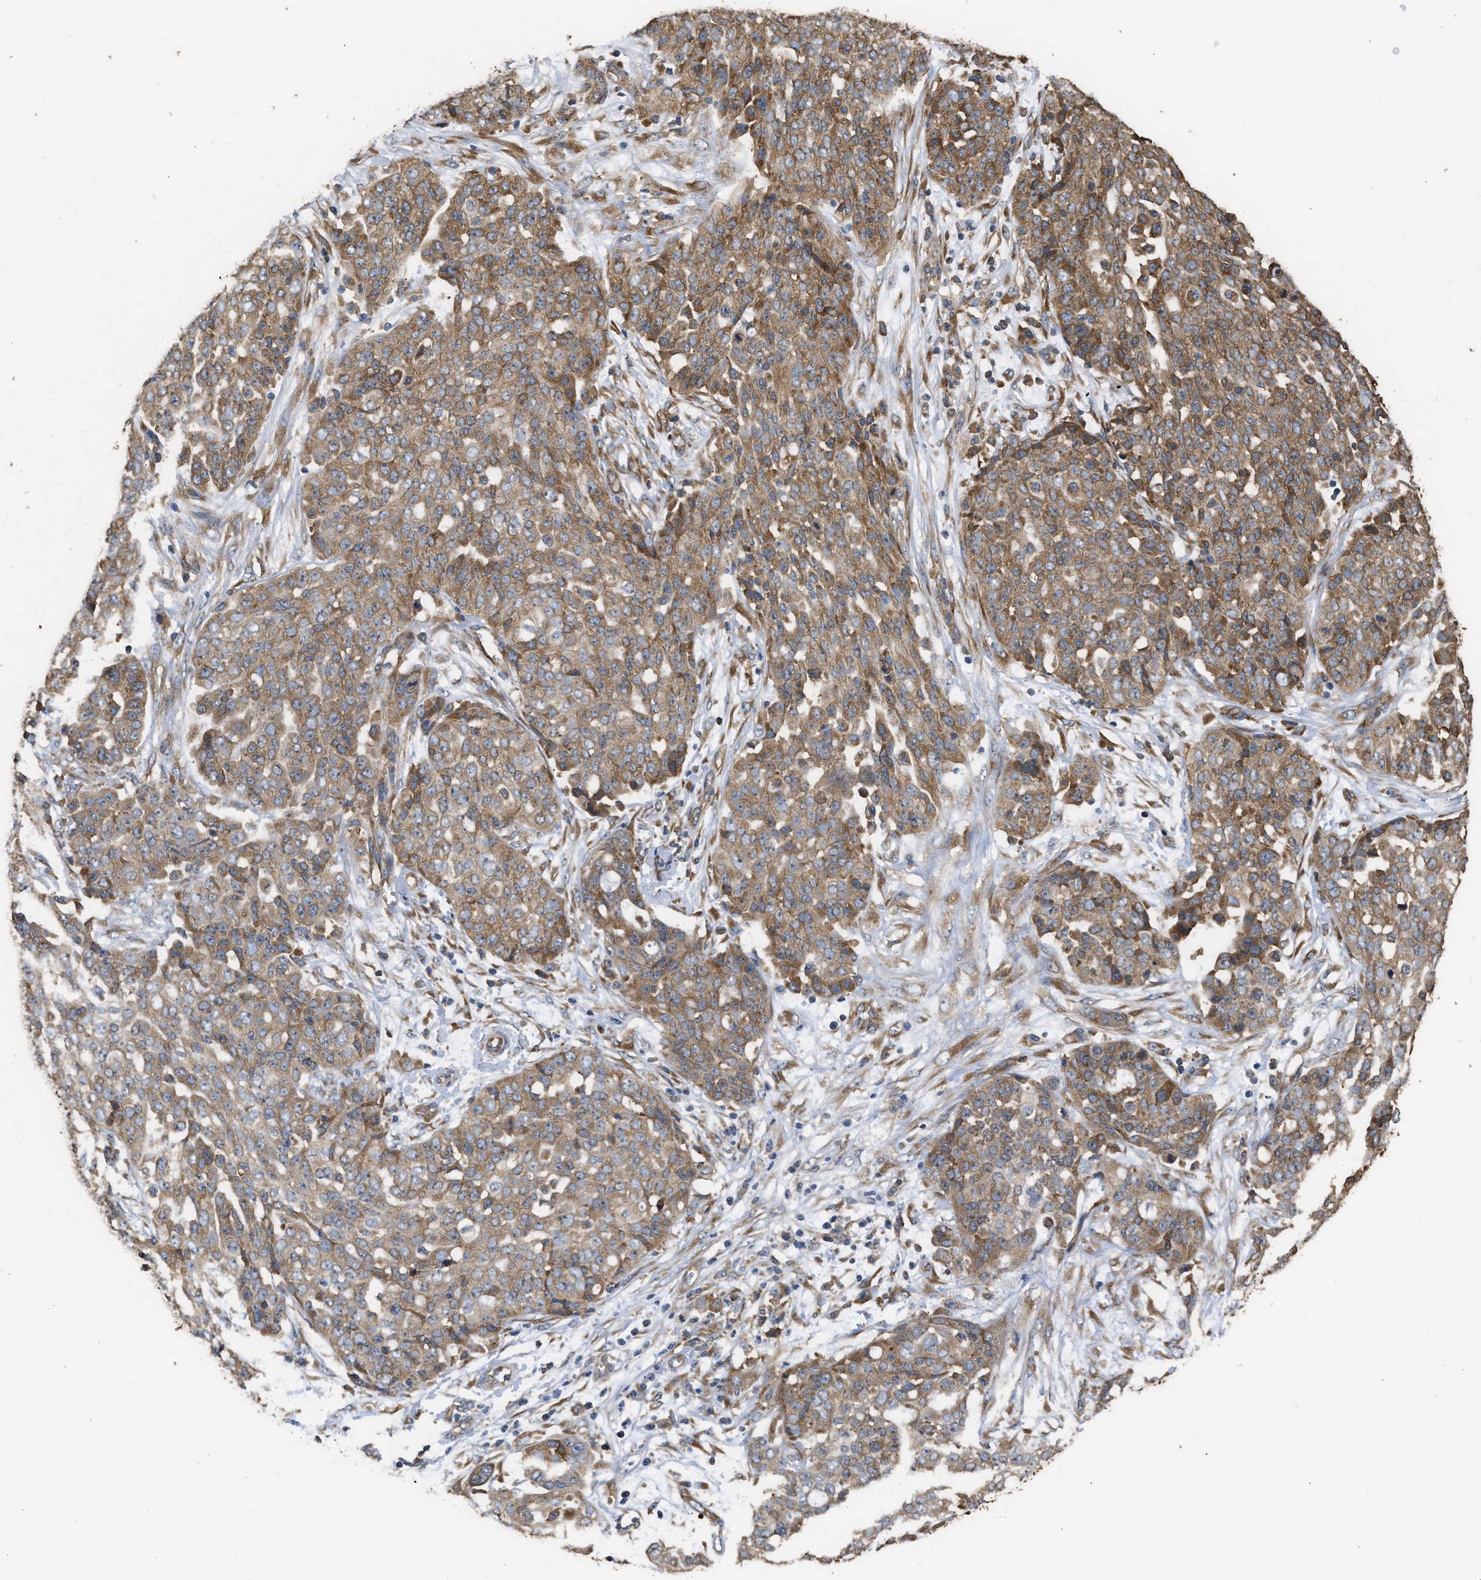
{"staining": {"intensity": "moderate", "quantity": ">75%", "location": "cytoplasmic/membranous"}, "tissue": "ovarian cancer", "cell_type": "Tumor cells", "image_type": "cancer", "snomed": [{"axis": "morphology", "description": "Cystadenocarcinoma, serous, NOS"}, {"axis": "topography", "description": "Soft tissue"}, {"axis": "topography", "description": "Ovary"}], "caption": "High-magnification brightfield microscopy of ovarian cancer (serous cystadenocarcinoma) stained with DAB (3,3'-diaminobenzidine) (brown) and counterstained with hematoxylin (blue). tumor cells exhibit moderate cytoplasmic/membranous staining is identified in about>75% of cells.", "gene": "SLC36A4", "patient": {"sex": "female", "age": 57}}